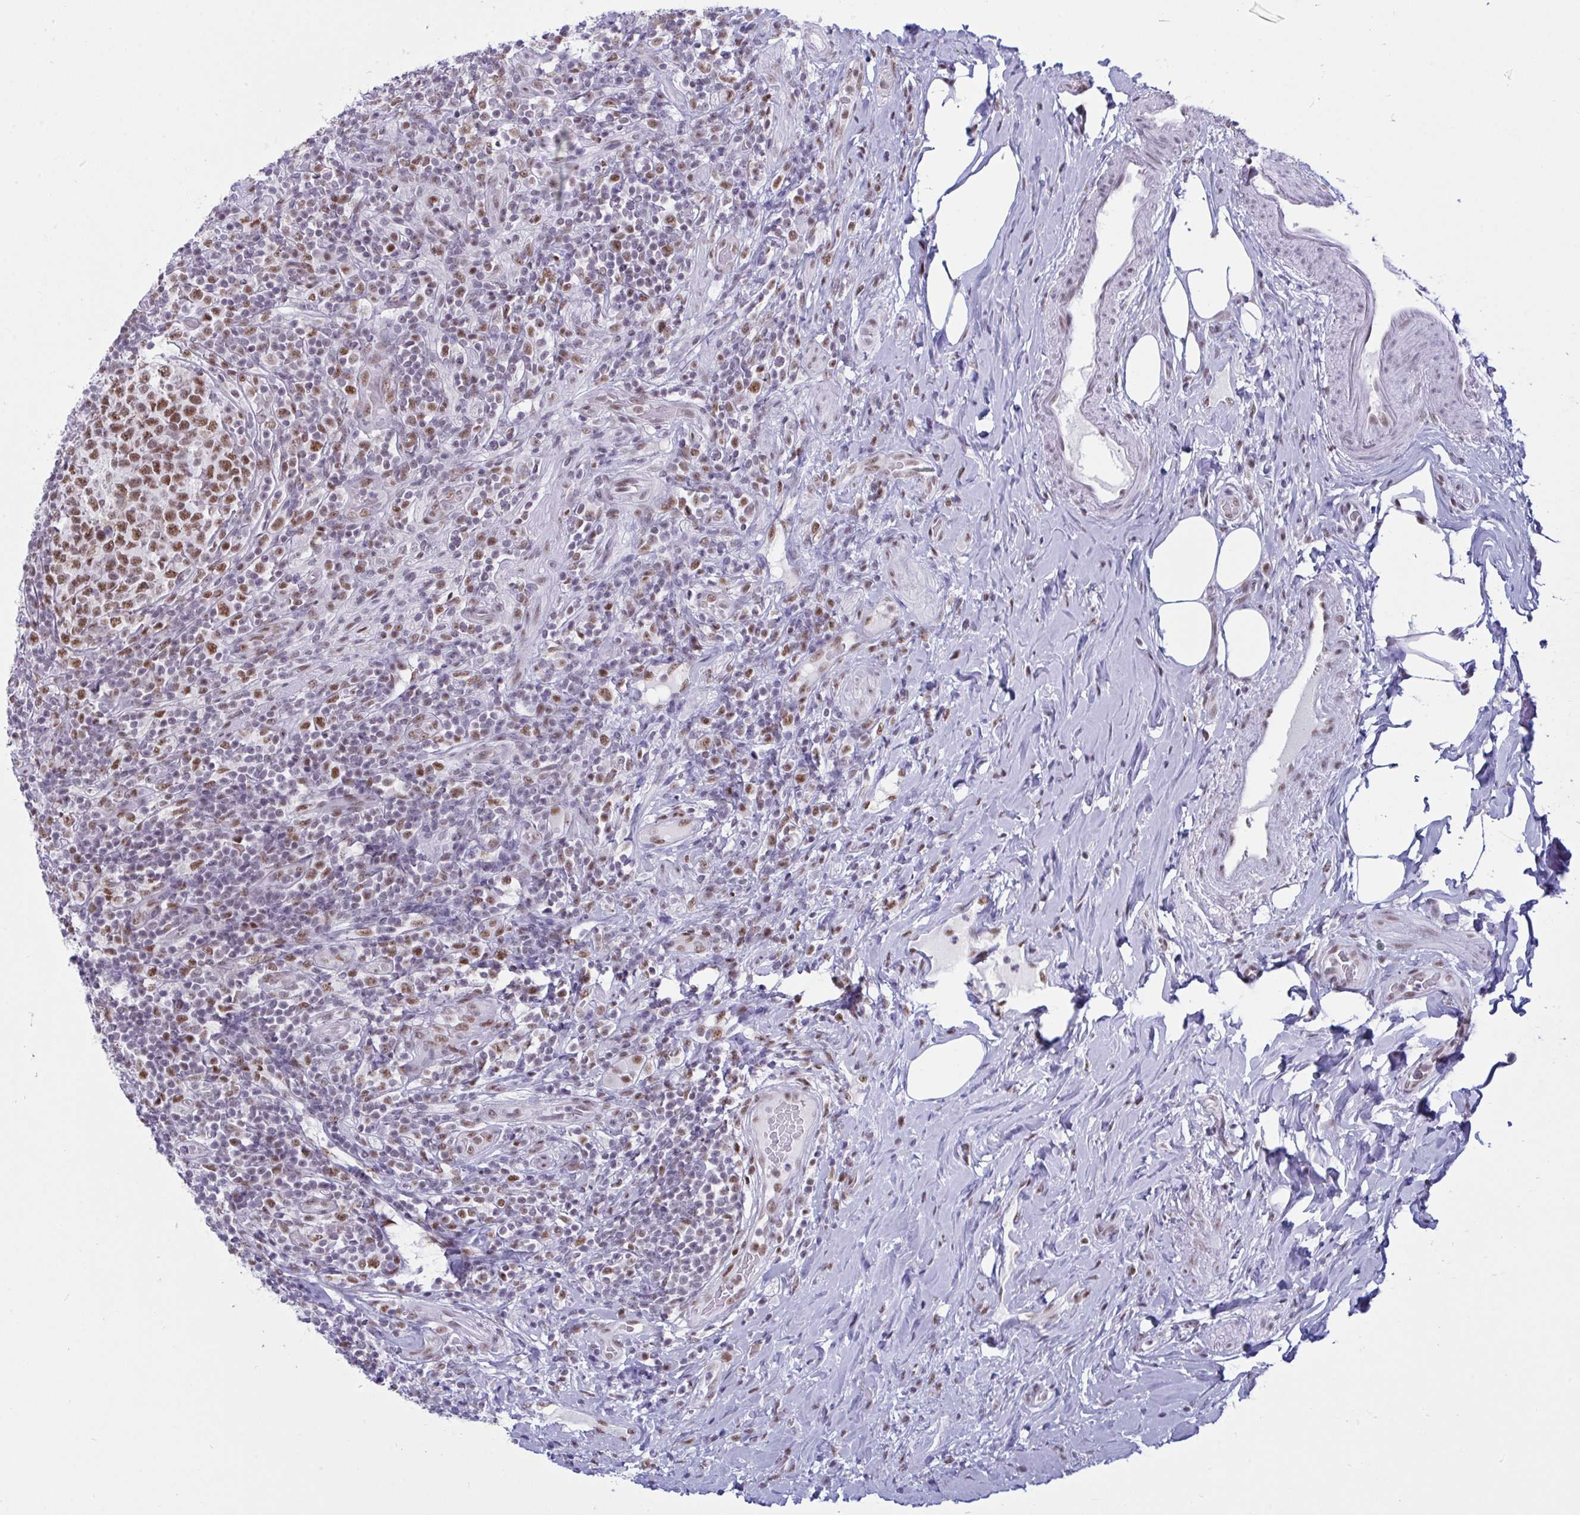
{"staining": {"intensity": "moderate", "quantity": ">75%", "location": "nuclear"}, "tissue": "appendix", "cell_type": "Glandular cells", "image_type": "normal", "snomed": [{"axis": "morphology", "description": "Normal tissue, NOS"}, {"axis": "topography", "description": "Appendix"}], "caption": "High-magnification brightfield microscopy of benign appendix stained with DAB (brown) and counterstained with hematoxylin (blue). glandular cells exhibit moderate nuclear expression is appreciated in approximately>75% of cells. The staining was performed using DAB (3,3'-diaminobenzidine), with brown indicating positive protein expression. Nuclei are stained blue with hematoxylin.", "gene": "PPP1R10", "patient": {"sex": "female", "age": 43}}